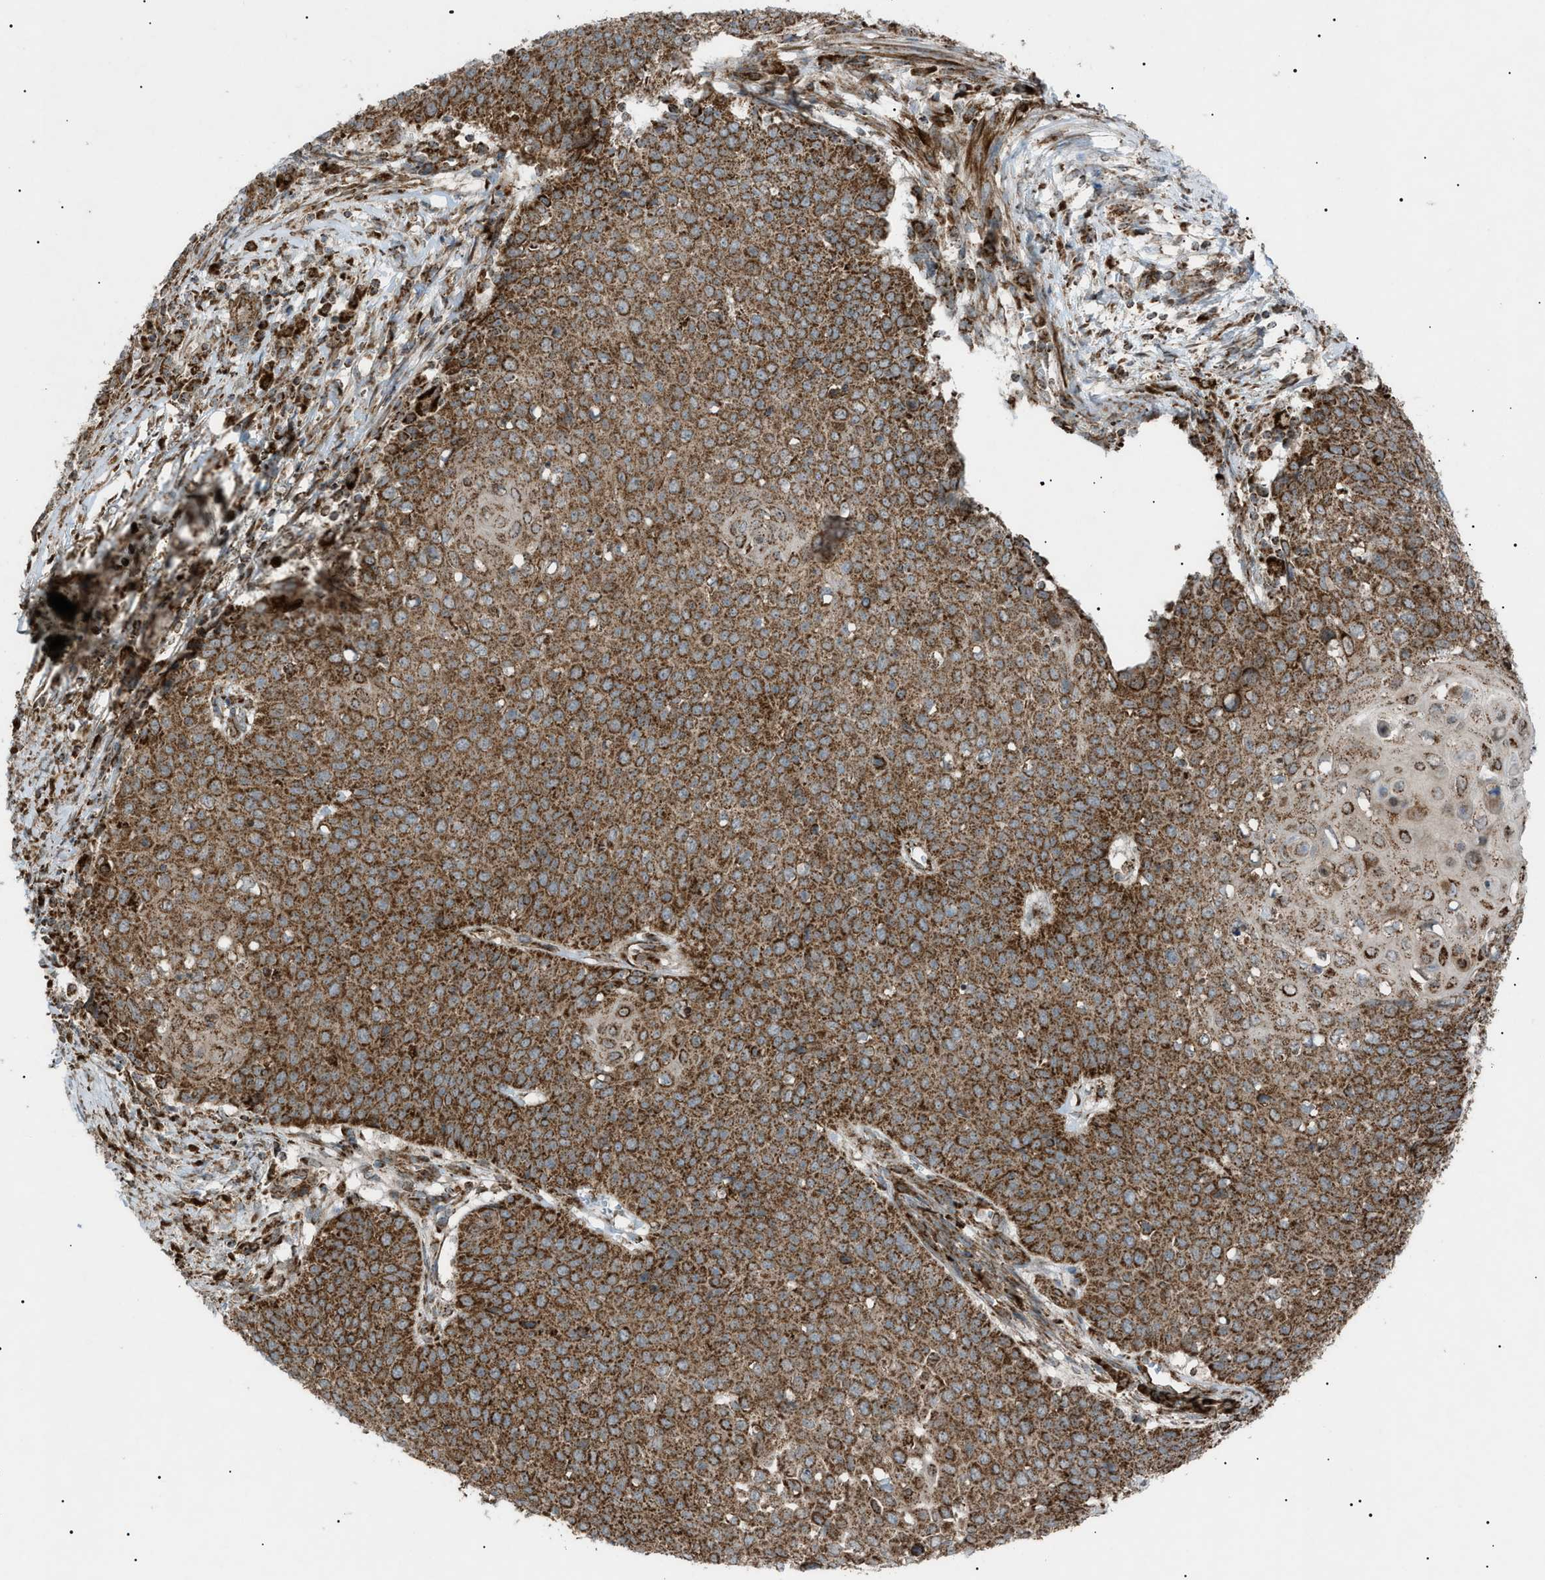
{"staining": {"intensity": "moderate", "quantity": ">75%", "location": "cytoplasmic/membranous"}, "tissue": "cervical cancer", "cell_type": "Tumor cells", "image_type": "cancer", "snomed": [{"axis": "morphology", "description": "Squamous cell carcinoma, NOS"}, {"axis": "topography", "description": "Cervix"}], "caption": "DAB immunohistochemical staining of human cervical squamous cell carcinoma reveals moderate cytoplasmic/membranous protein staining in approximately >75% of tumor cells. The staining was performed using DAB (3,3'-diaminobenzidine) to visualize the protein expression in brown, while the nuclei were stained in blue with hematoxylin (Magnification: 20x).", "gene": "C1GALT1C1", "patient": {"sex": "female", "age": 39}}